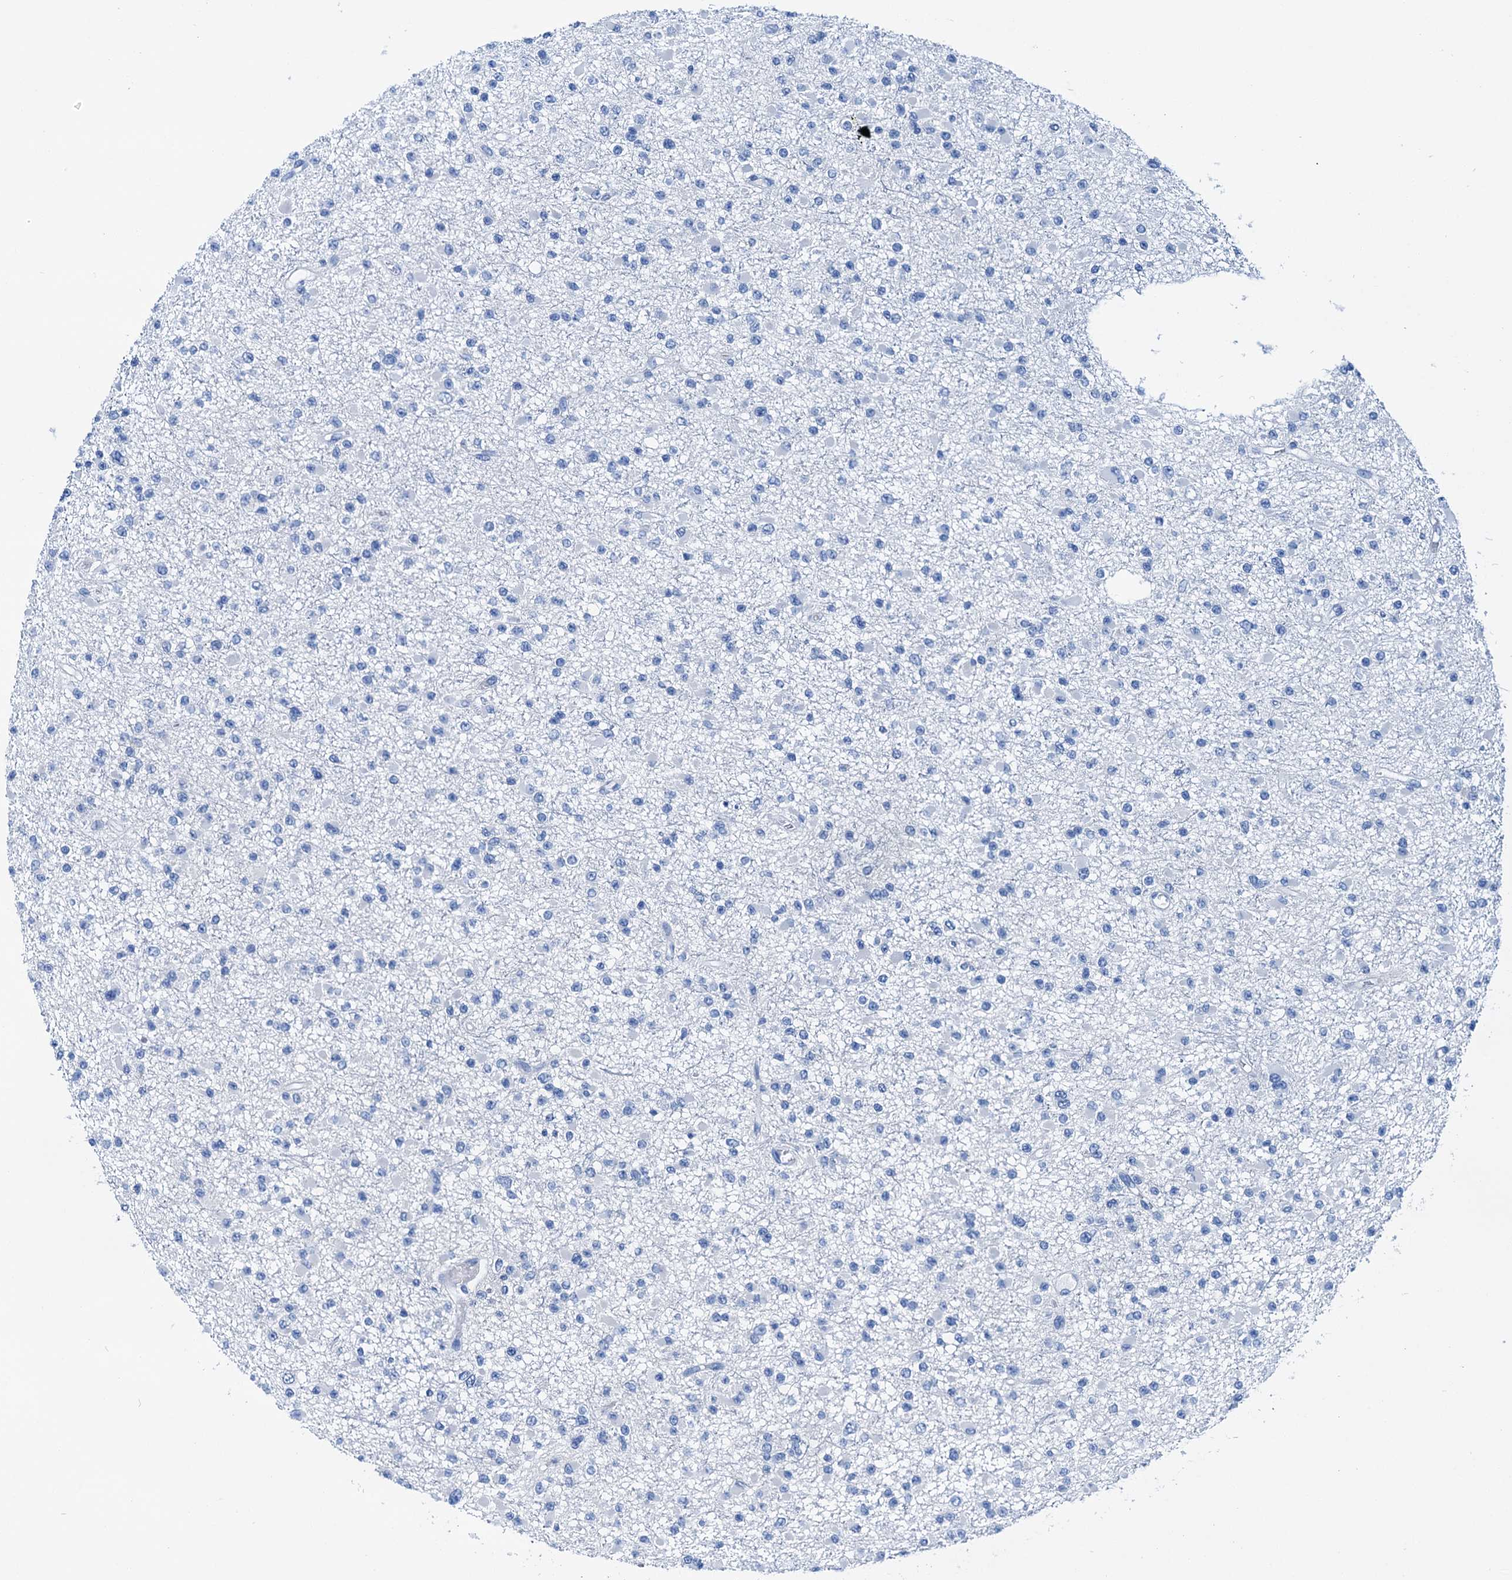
{"staining": {"intensity": "negative", "quantity": "none", "location": "none"}, "tissue": "glioma", "cell_type": "Tumor cells", "image_type": "cancer", "snomed": [{"axis": "morphology", "description": "Glioma, malignant, Low grade"}, {"axis": "topography", "description": "Brain"}], "caption": "A histopathology image of low-grade glioma (malignant) stained for a protein demonstrates no brown staining in tumor cells.", "gene": "KNDC1", "patient": {"sex": "female", "age": 22}}